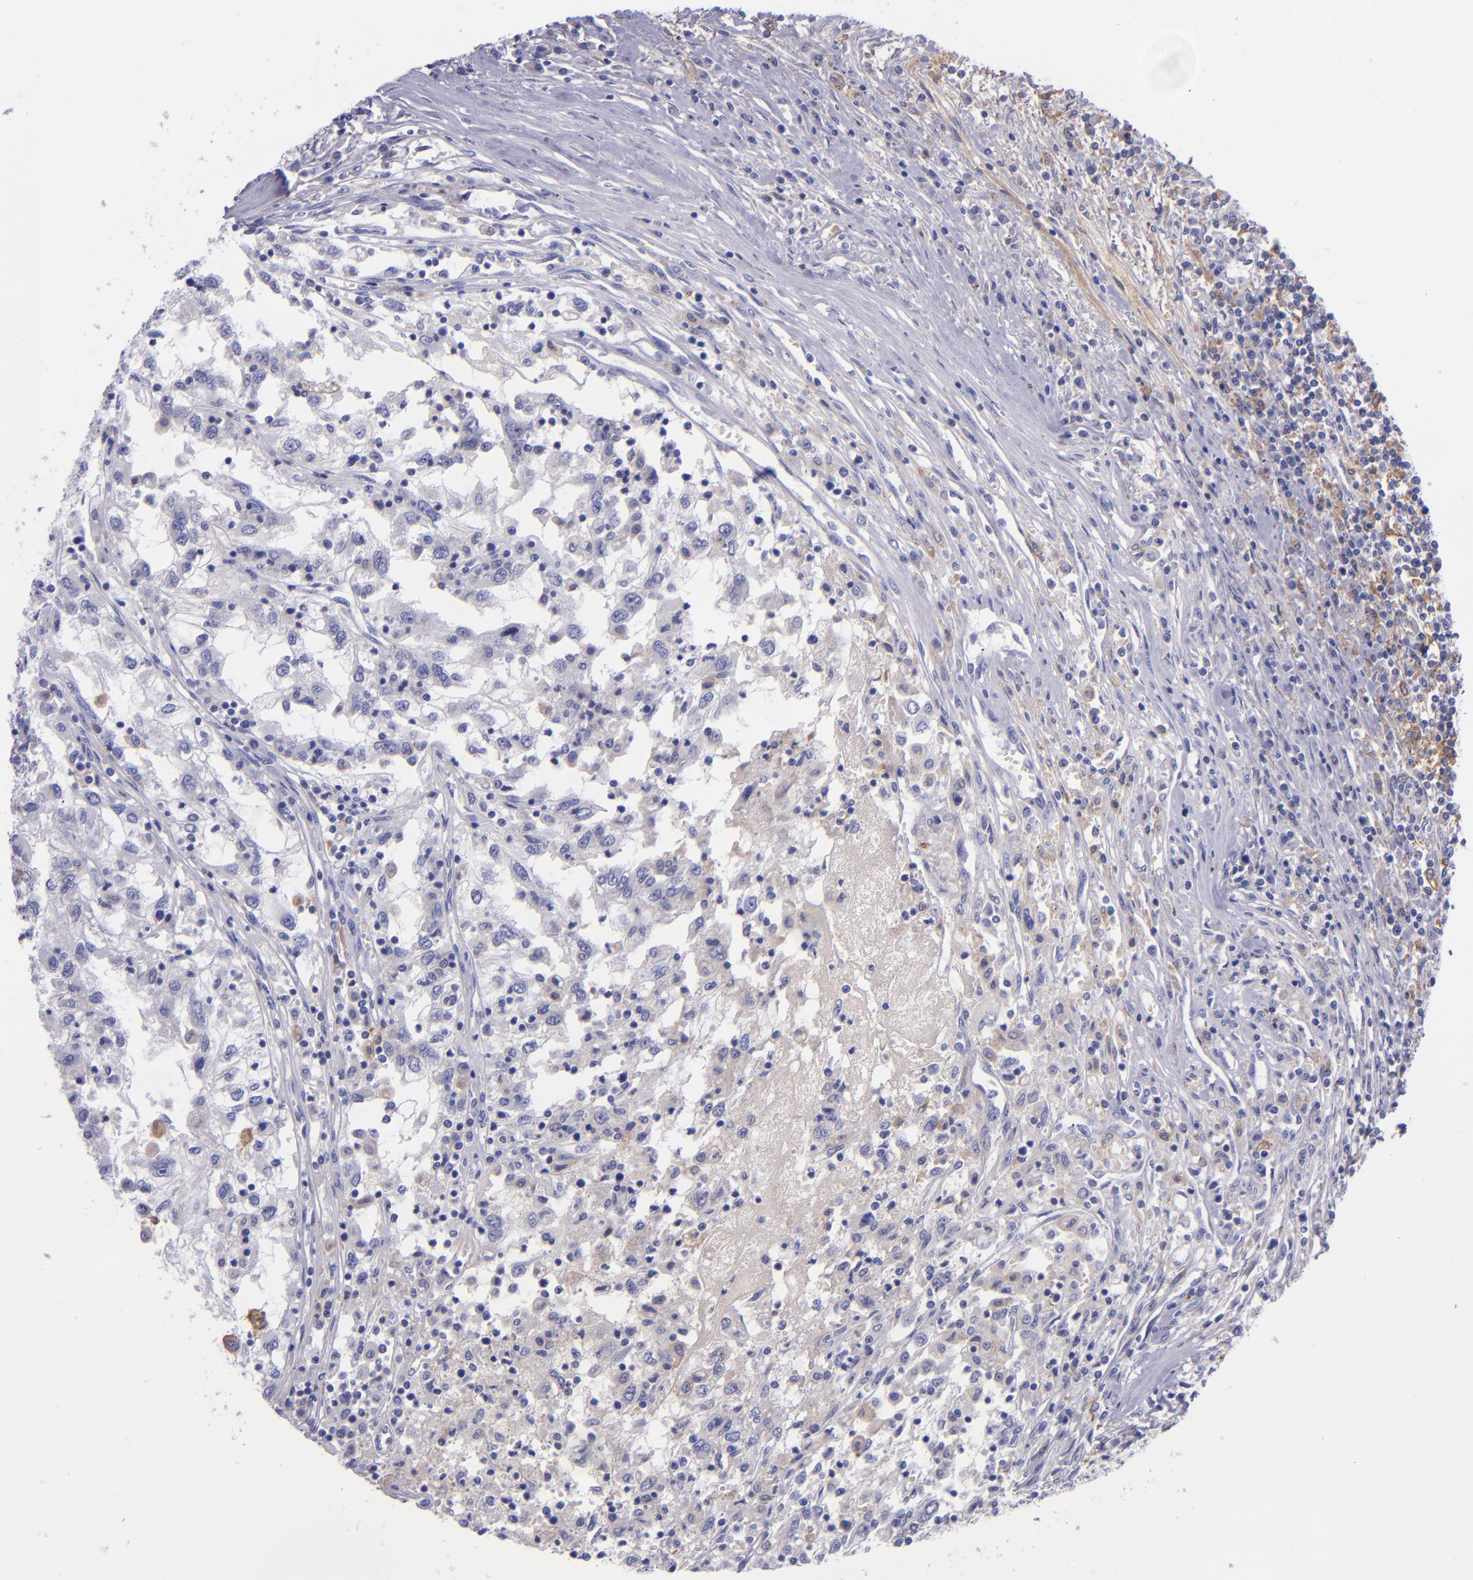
{"staining": {"intensity": "negative", "quantity": "none", "location": "none"}, "tissue": "renal cancer", "cell_type": "Tumor cells", "image_type": "cancer", "snomed": [{"axis": "morphology", "description": "Normal tissue, NOS"}, {"axis": "morphology", "description": "Adenocarcinoma, NOS"}, {"axis": "topography", "description": "Kidney"}], "caption": "Protein analysis of renal cancer displays no significant expression in tumor cells.", "gene": "IVL", "patient": {"sex": "male", "age": 71}}